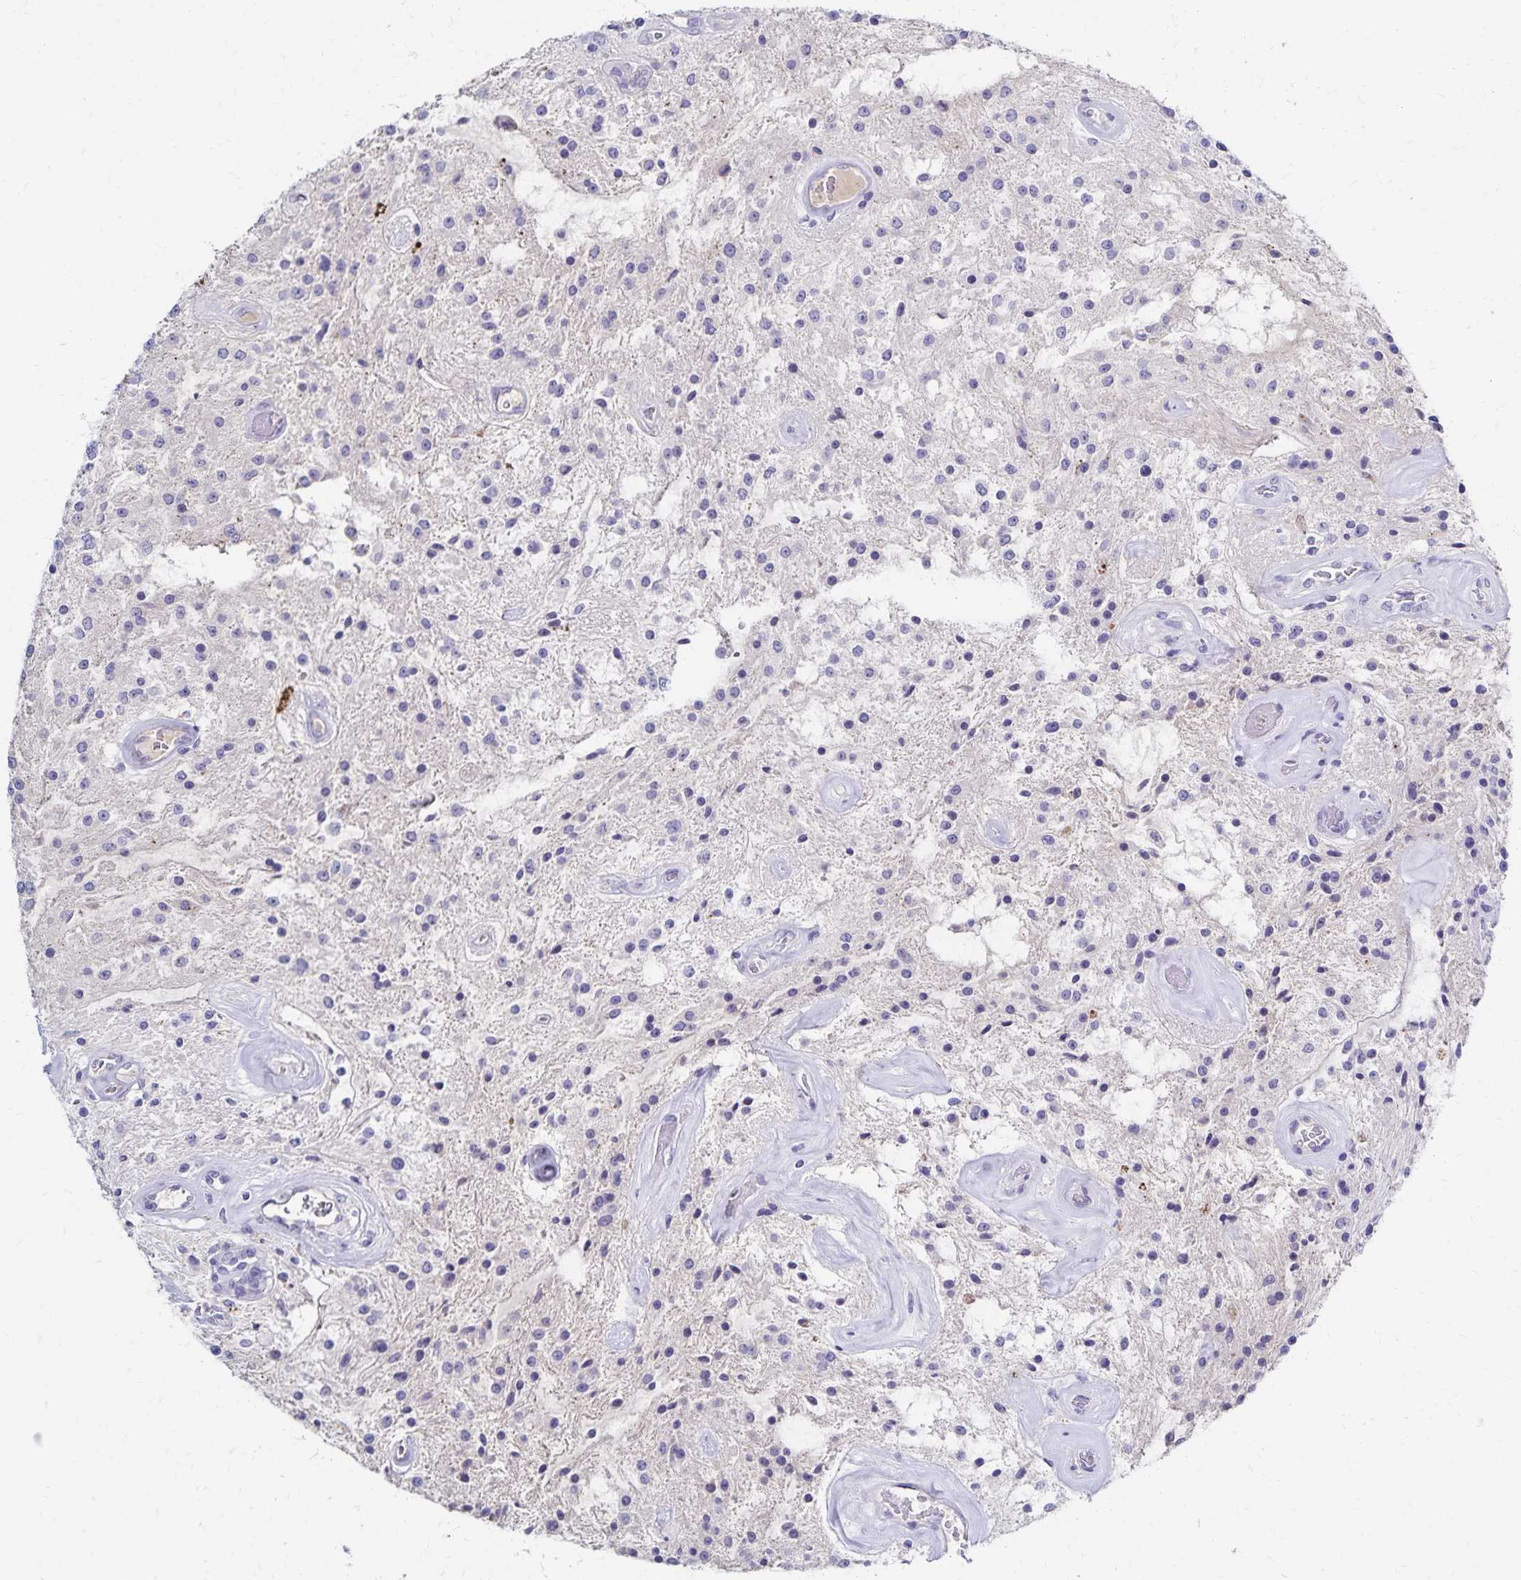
{"staining": {"intensity": "negative", "quantity": "none", "location": "none"}, "tissue": "glioma", "cell_type": "Tumor cells", "image_type": "cancer", "snomed": [{"axis": "morphology", "description": "Glioma, malignant, Low grade"}, {"axis": "topography", "description": "Cerebellum"}], "caption": "Low-grade glioma (malignant) was stained to show a protein in brown. There is no significant positivity in tumor cells. (Brightfield microscopy of DAB (3,3'-diaminobenzidine) IHC at high magnification).", "gene": "PAX5", "patient": {"sex": "female", "age": 14}}